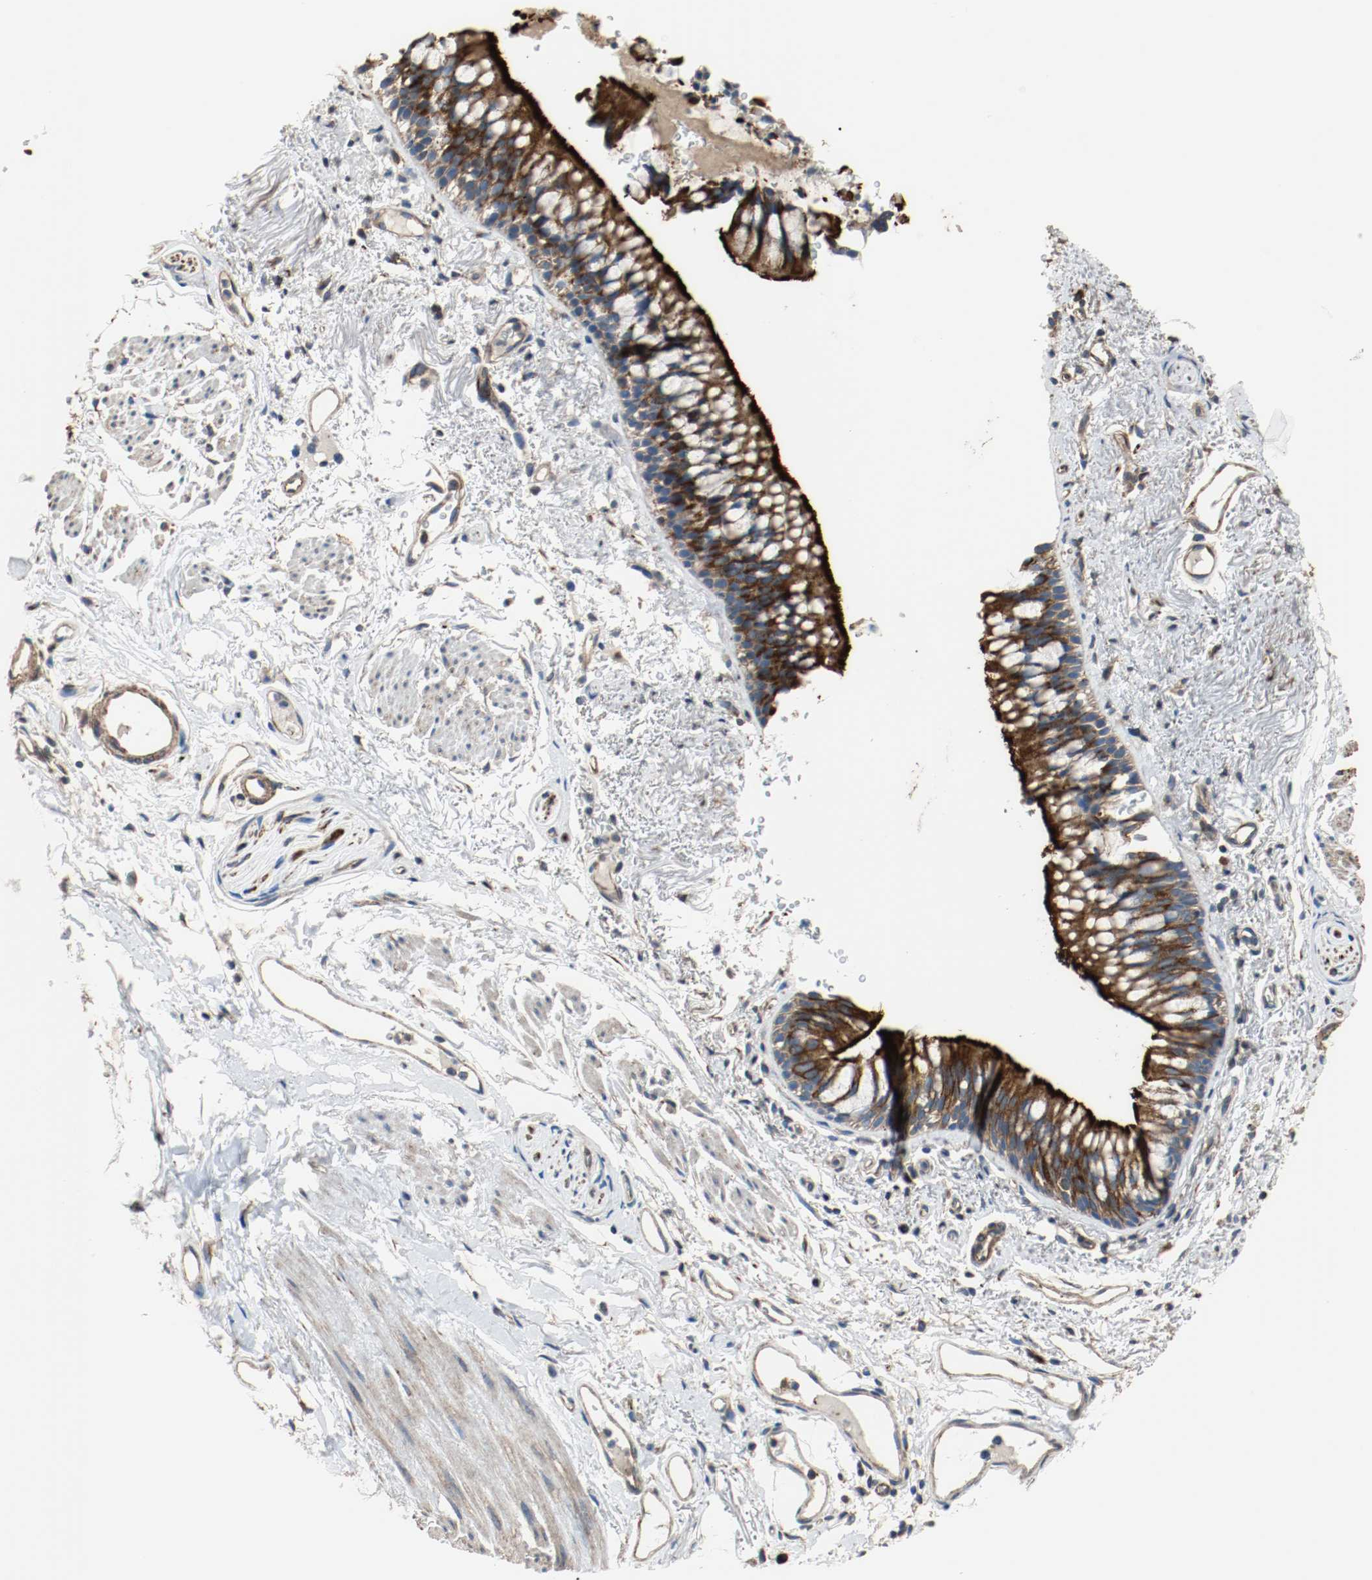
{"staining": {"intensity": "strong", "quantity": ">75%", "location": "cytoplasmic/membranous"}, "tissue": "bronchus", "cell_type": "Respiratory epithelial cells", "image_type": "normal", "snomed": [{"axis": "morphology", "description": "Normal tissue, NOS"}, {"axis": "topography", "description": "Bronchus"}], "caption": "DAB (3,3'-diaminobenzidine) immunohistochemical staining of benign human bronchus exhibits strong cytoplasmic/membranous protein staining in about >75% of respiratory epithelial cells.", "gene": "TUBA3D", "patient": {"sex": "female", "age": 73}}